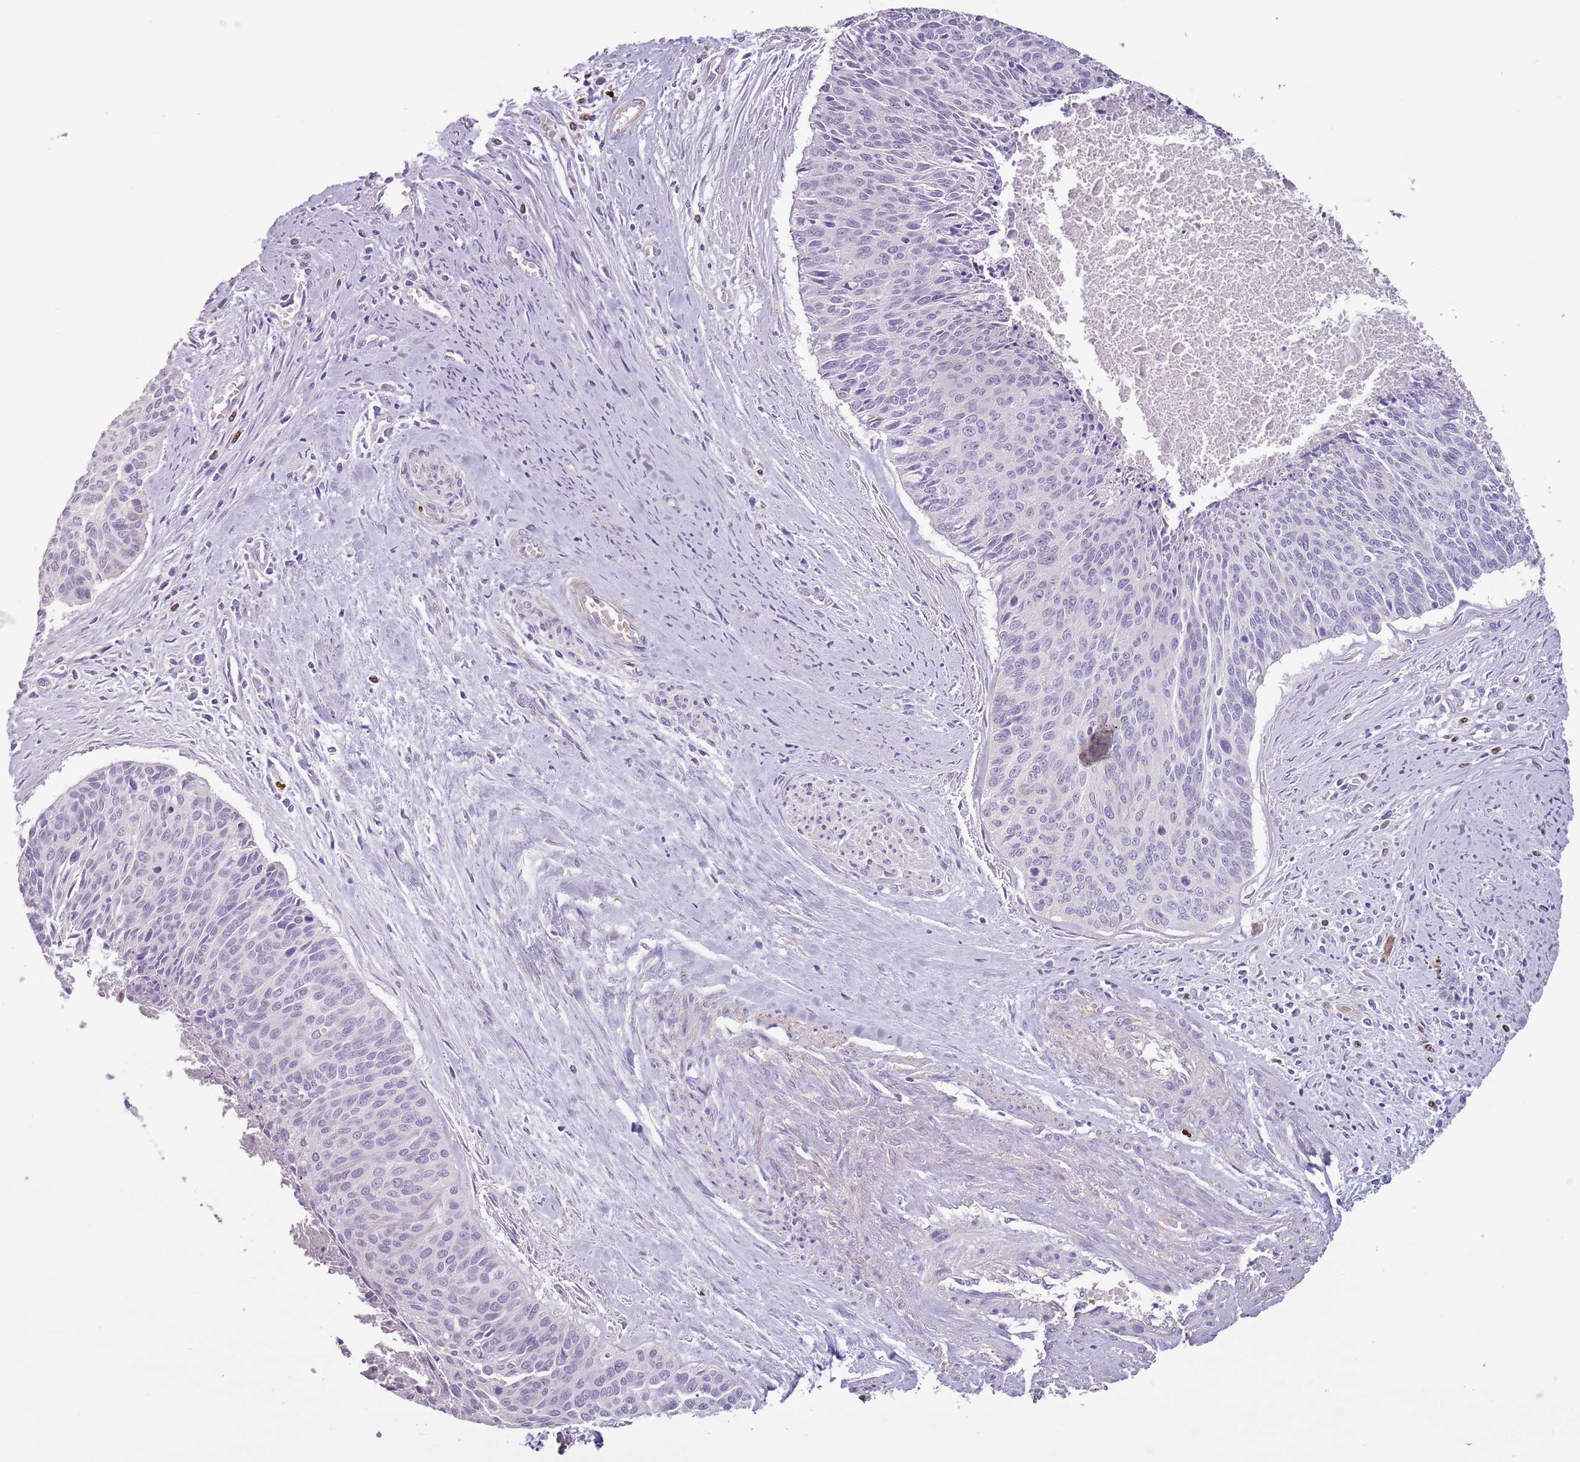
{"staining": {"intensity": "negative", "quantity": "none", "location": "none"}, "tissue": "cervical cancer", "cell_type": "Tumor cells", "image_type": "cancer", "snomed": [{"axis": "morphology", "description": "Squamous cell carcinoma, NOS"}, {"axis": "topography", "description": "Cervix"}], "caption": "This is an immunohistochemistry histopathology image of cervical cancer. There is no expression in tumor cells.", "gene": "CELF6", "patient": {"sex": "female", "age": 55}}